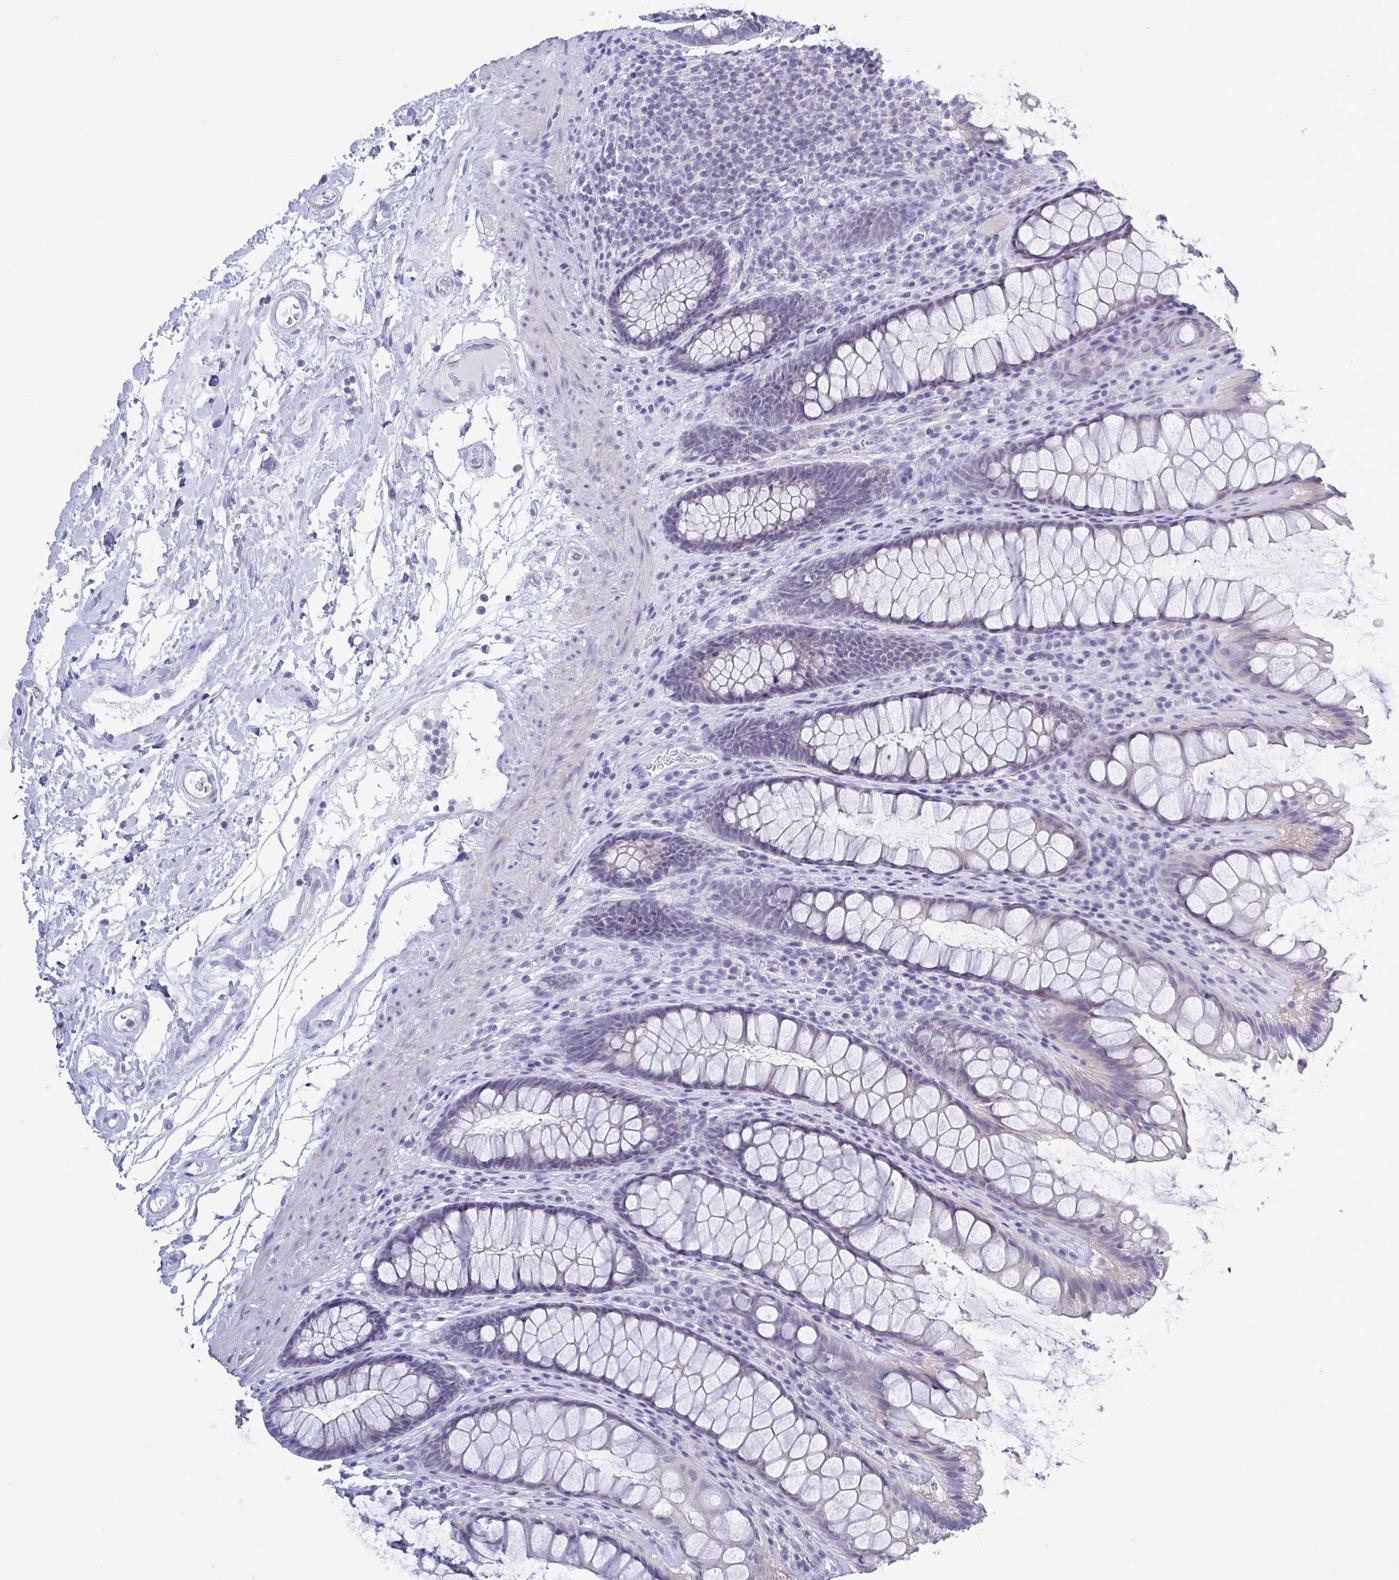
{"staining": {"intensity": "negative", "quantity": "none", "location": "none"}, "tissue": "rectum", "cell_type": "Glandular cells", "image_type": "normal", "snomed": [{"axis": "morphology", "description": "Normal tissue, NOS"}, {"axis": "topography", "description": "Rectum"}], "caption": "Immunohistochemical staining of benign rectum shows no significant staining in glandular cells.", "gene": "TEX12", "patient": {"sex": "male", "age": 72}}